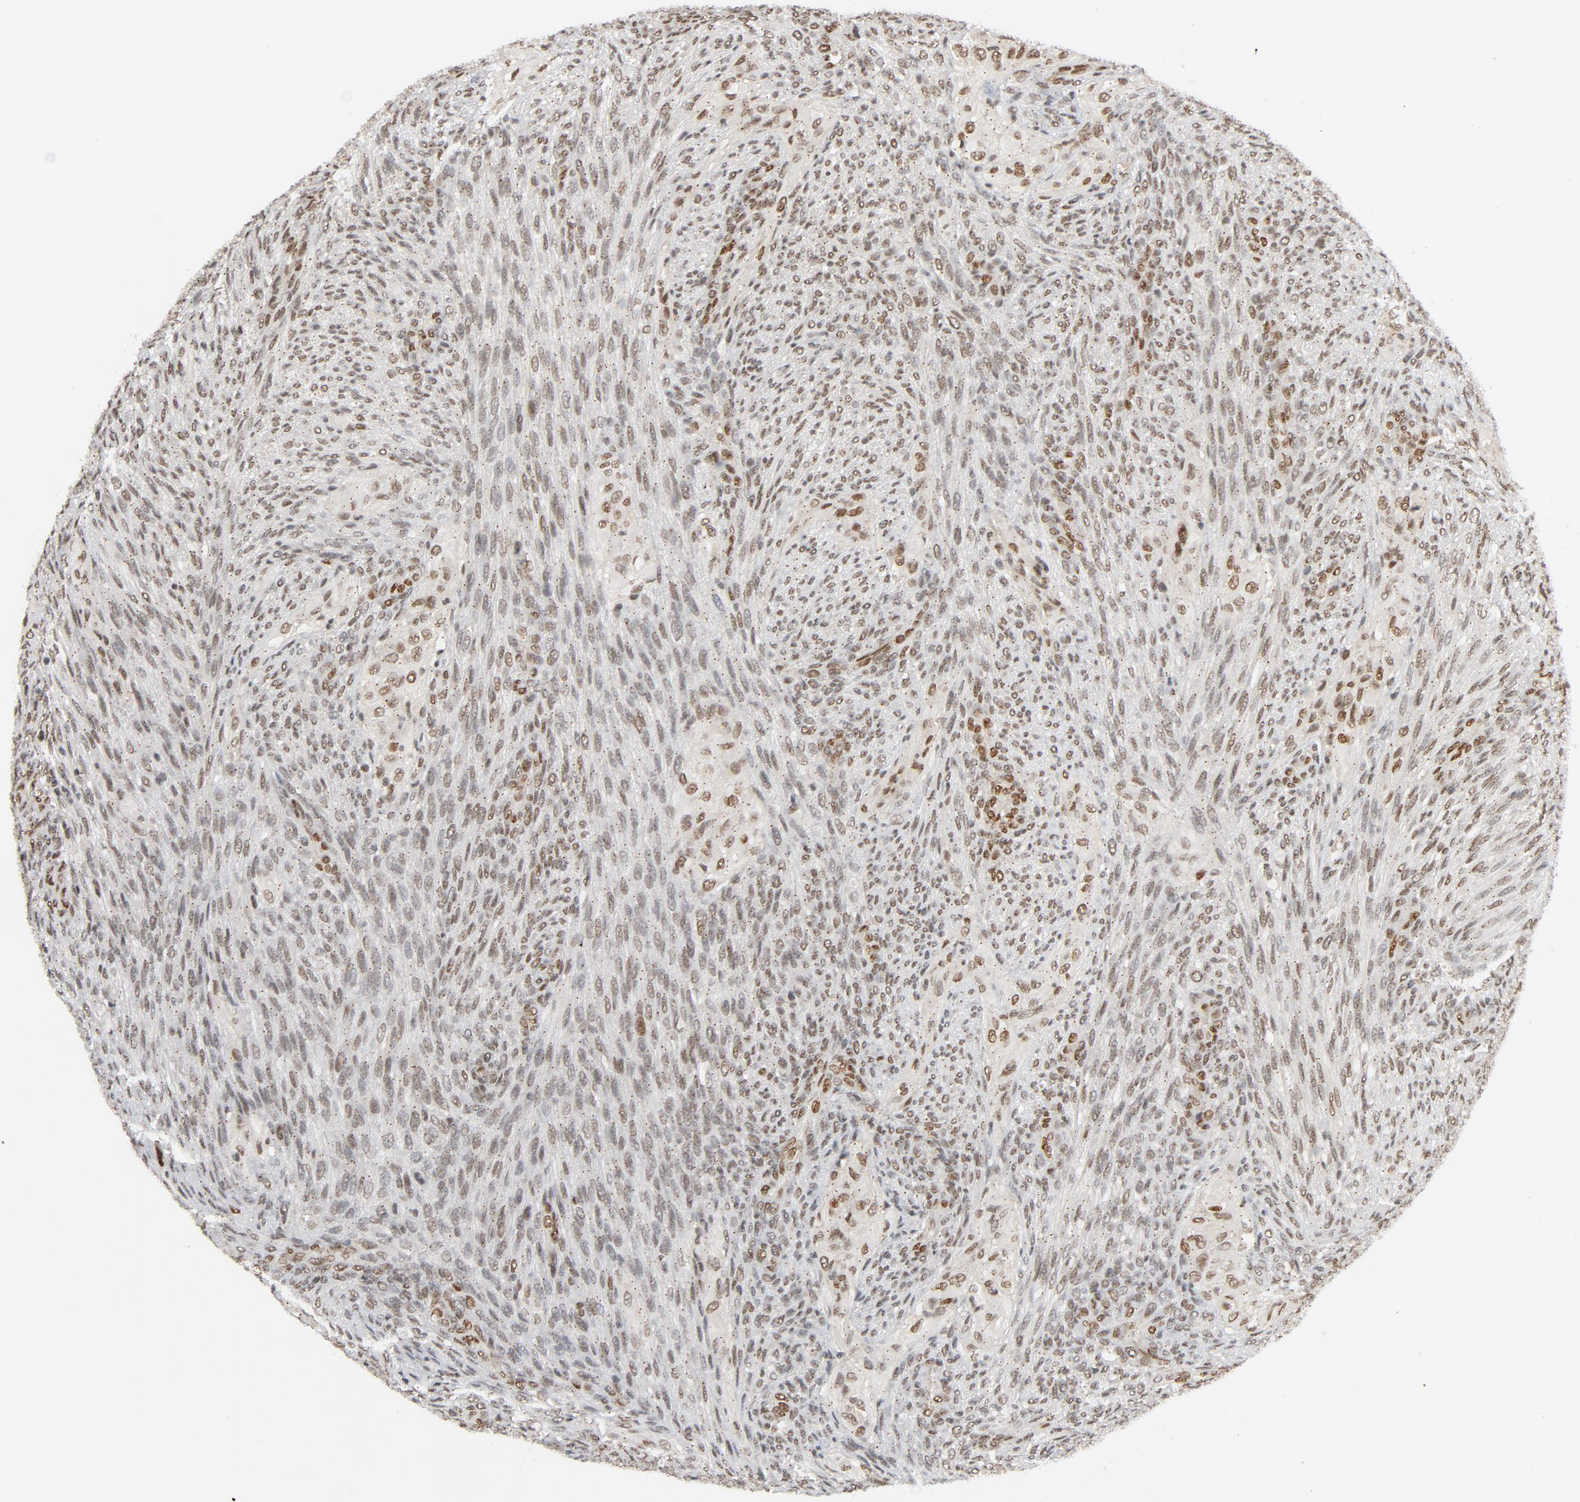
{"staining": {"intensity": "strong", "quantity": ">75%", "location": "nuclear"}, "tissue": "glioma", "cell_type": "Tumor cells", "image_type": "cancer", "snomed": [{"axis": "morphology", "description": "Glioma, malignant, High grade"}, {"axis": "topography", "description": "Cerebral cortex"}], "caption": "Glioma stained with IHC displays strong nuclear expression in approximately >75% of tumor cells. (IHC, brightfield microscopy, high magnification).", "gene": "SMARCD1", "patient": {"sex": "female", "age": 55}}